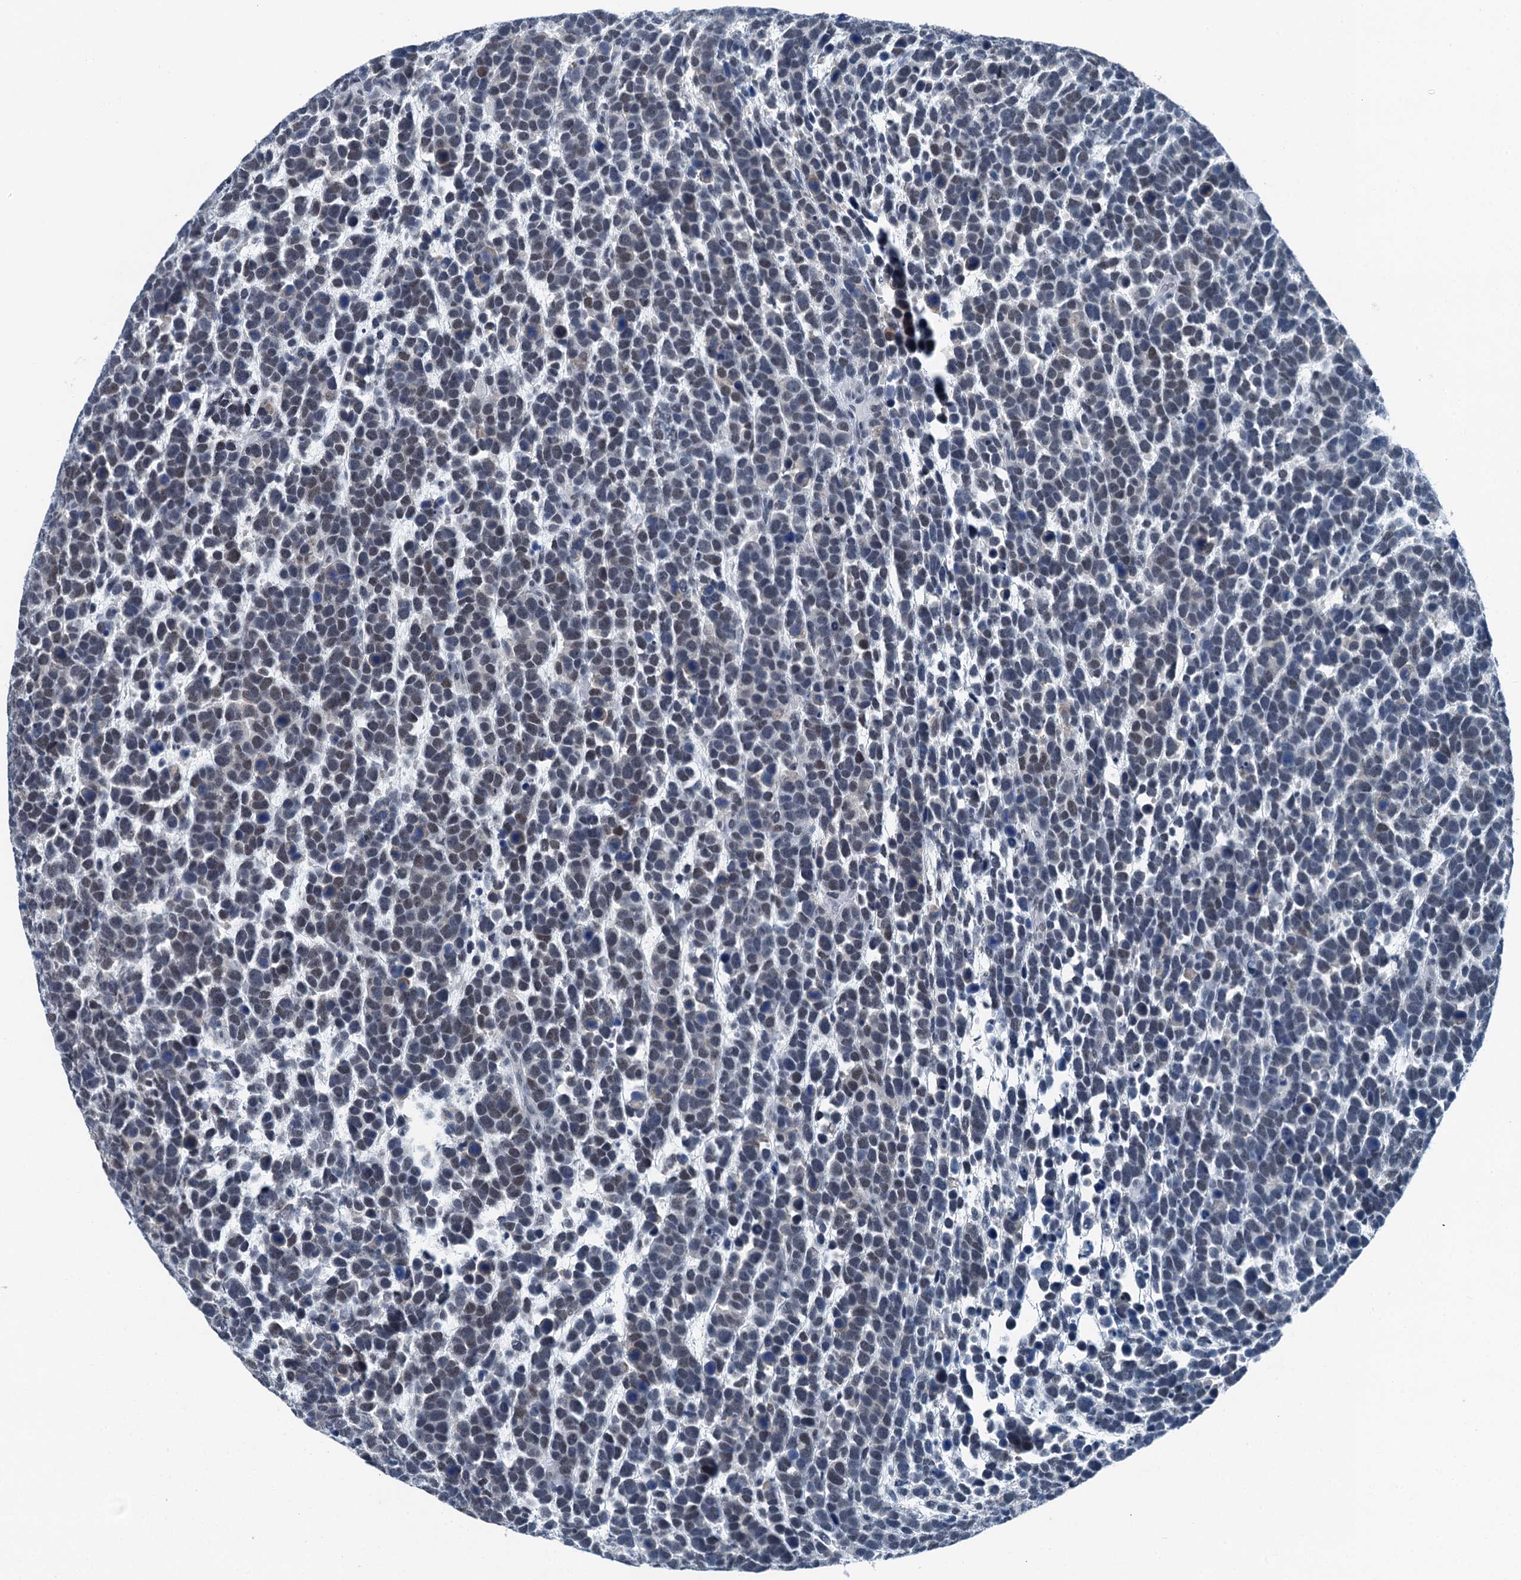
{"staining": {"intensity": "weak", "quantity": "<25%", "location": "nuclear"}, "tissue": "urothelial cancer", "cell_type": "Tumor cells", "image_type": "cancer", "snomed": [{"axis": "morphology", "description": "Urothelial carcinoma, High grade"}, {"axis": "topography", "description": "Urinary bladder"}], "caption": "Protein analysis of urothelial cancer exhibits no significant expression in tumor cells.", "gene": "TRPT1", "patient": {"sex": "female", "age": 82}}